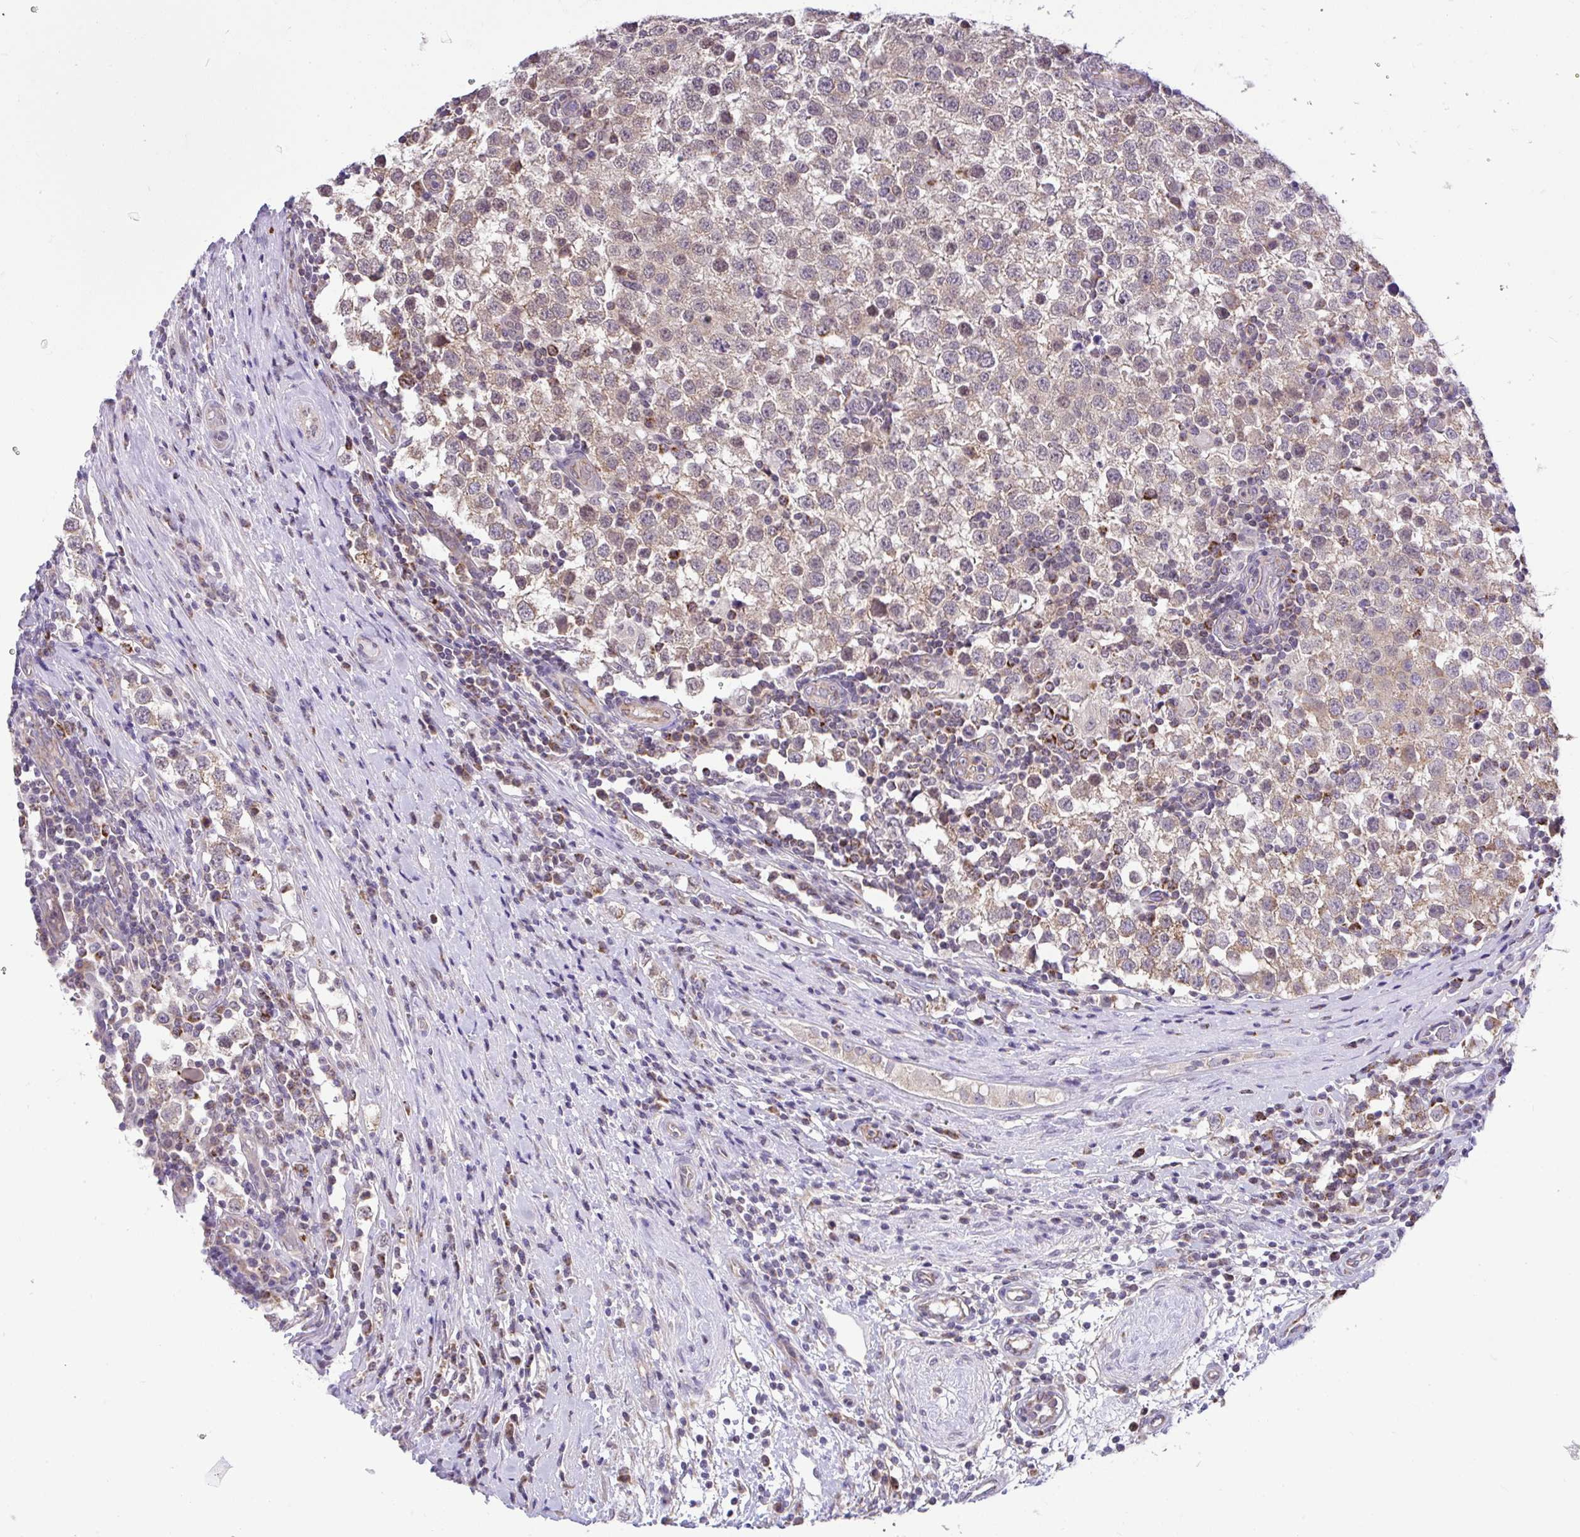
{"staining": {"intensity": "weak", "quantity": ">75%", "location": "cytoplasmic/membranous"}, "tissue": "testis cancer", "cell_type": "Tumor cells", "image_type": "cancer", "snomed": [{"axis": "morphology", "description": "Seminoma, NOS"}, {"axis": "topography", "description": "Testis"}], "caption": "High-power microscopy captured an immunohistochemistry image of testis cancer, revealing weak cytoplasmic/membranous staining in about >75% of tumor cells. (DAB (3,3'-diaminobenzidine) = brown stain, brightfield microscopy at high magnification).", "gene": "PYCR2", "patient": {"sex": "male", "age": 34}}